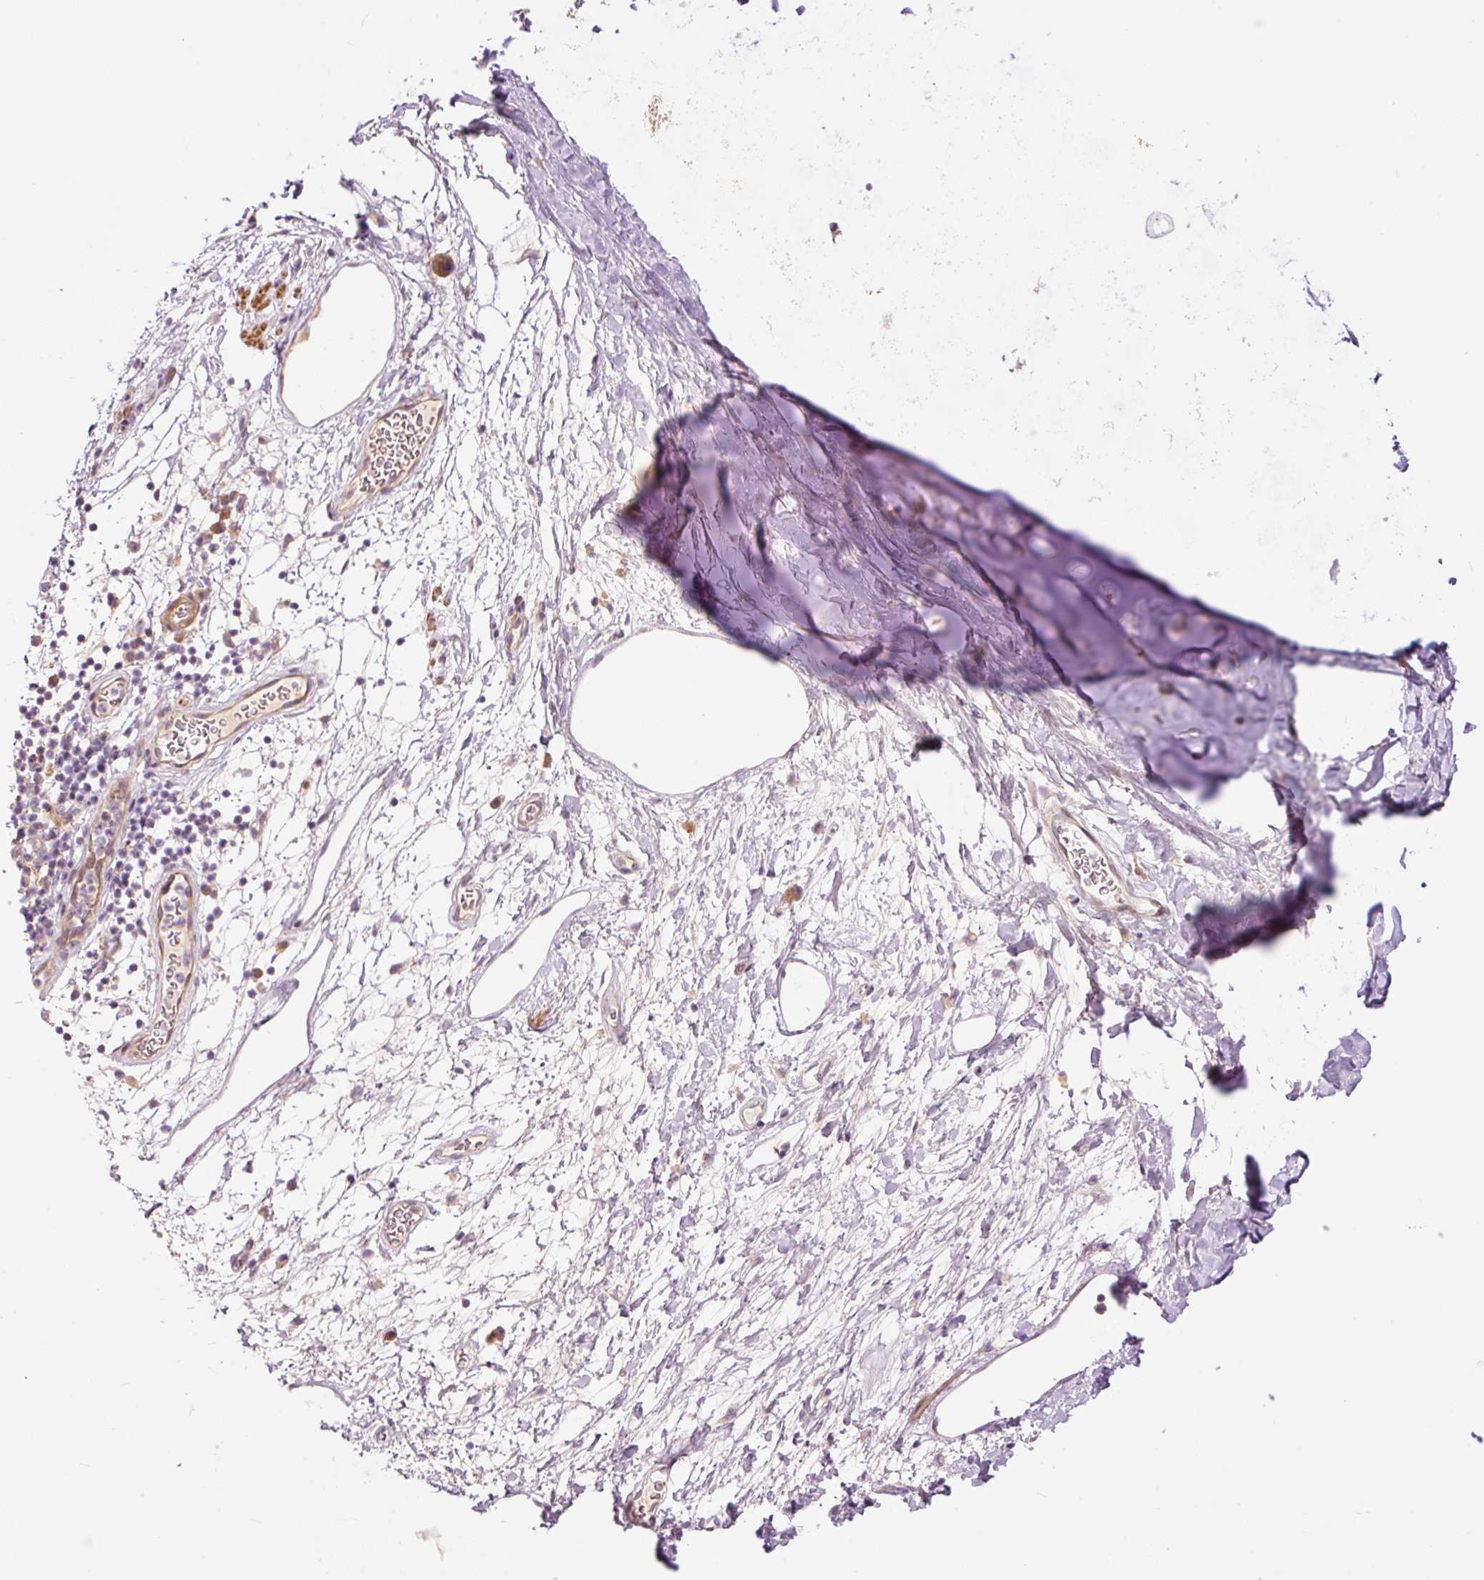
{"staining": {"intensity": "negative", "quantity": "none", "location": "none"}, "tissue": "adipose tissue", "cell_type": "Adipocytes", "image_type": "normal", "snomed": [{"axis": "morphology", "description": "Normal tissue, NOS"}, {"axis": "topography", "description": "Cartilage tissue"}, {"axis": "topography", "description": "Bronchus"}], "caption": "This photomicrograph is of normal adipose tissue stained with IHC to label a protein in brown with the nuclei are counter-stained blue. There is no expression in adipocytes.", "gene": "SLC29A3", "patient": {"sex": "male", "age": 58}}